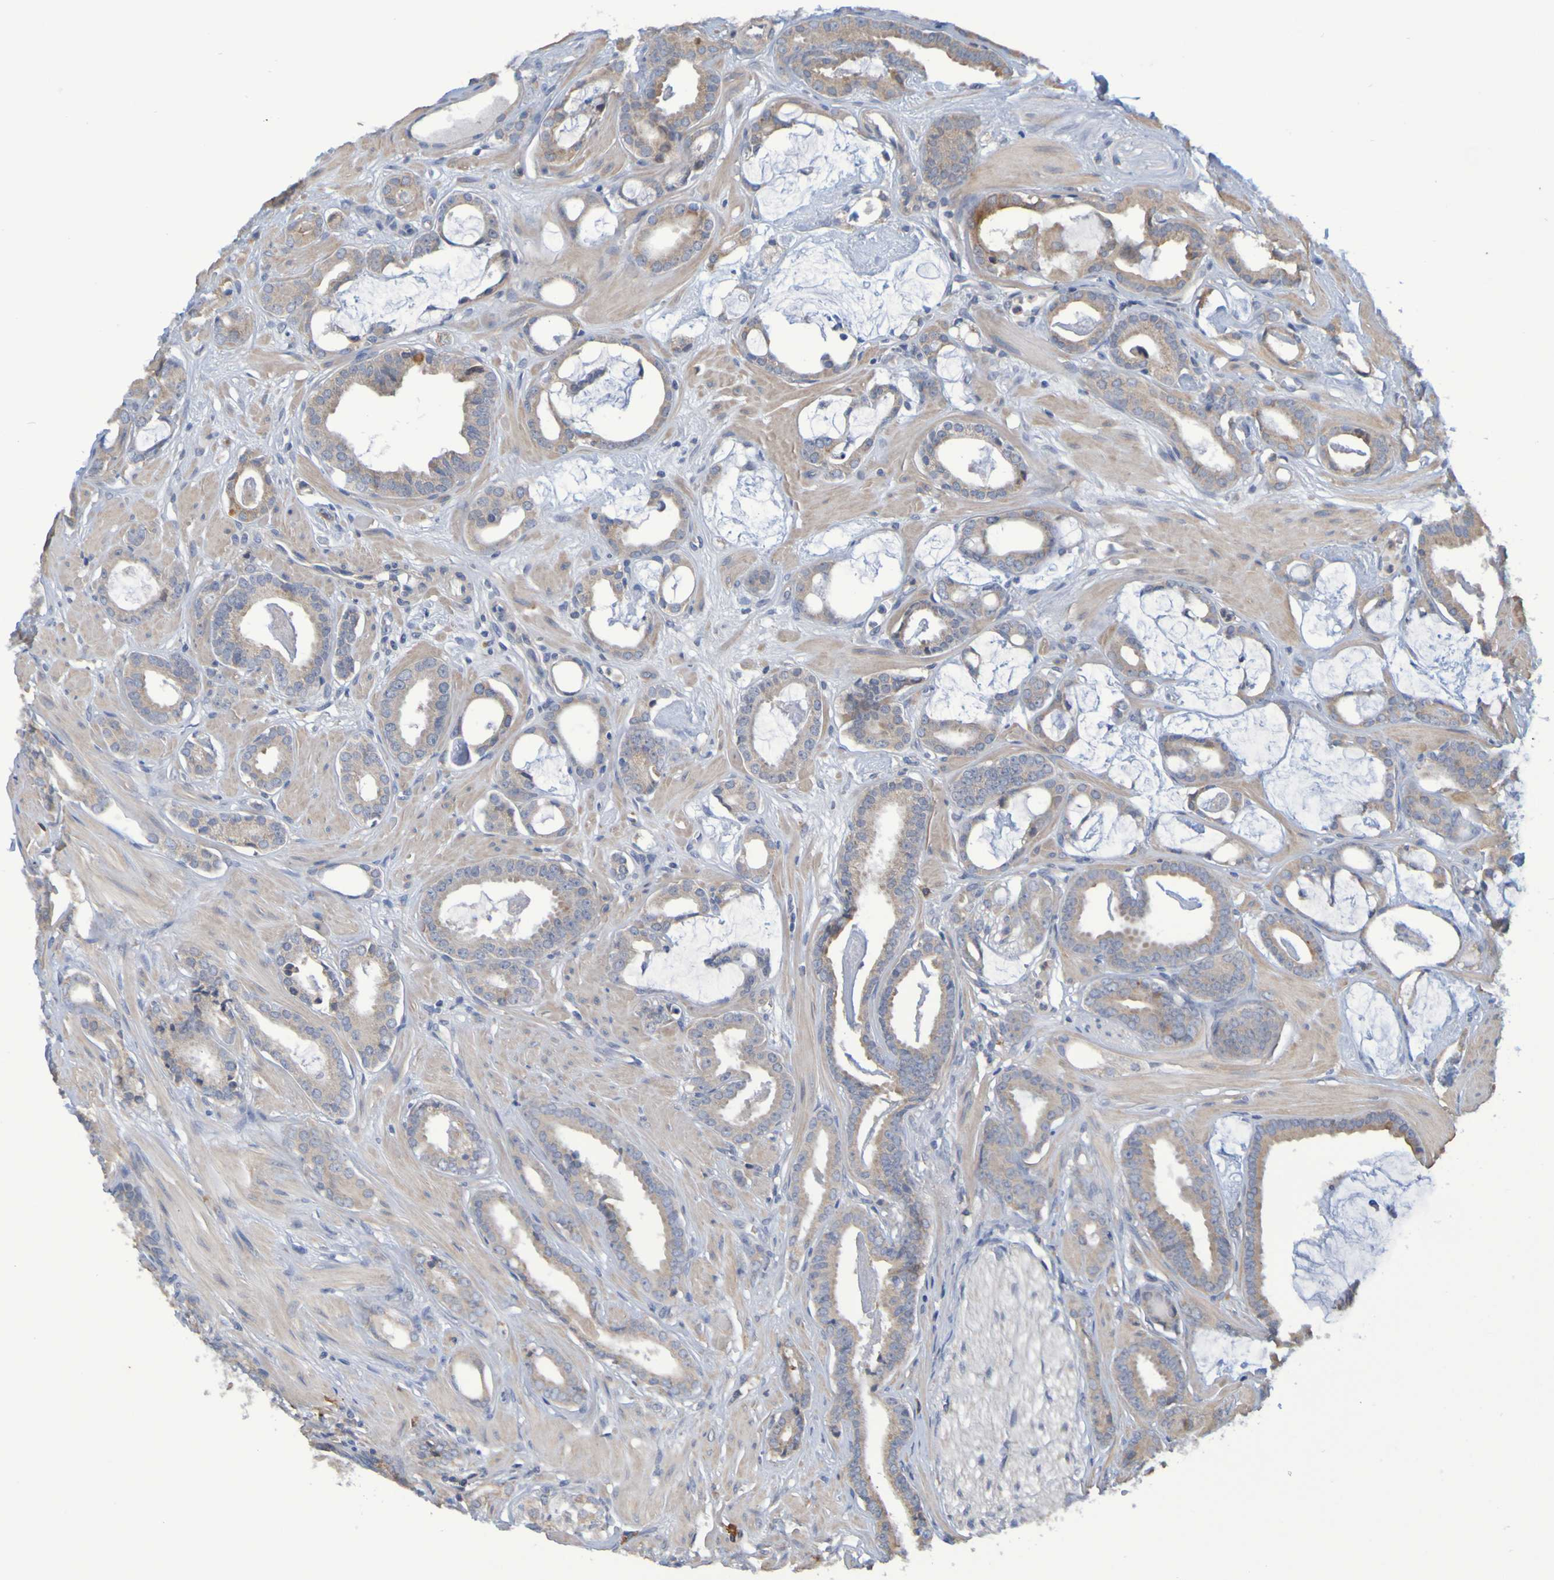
{"staining": {"intensity": "weak", "quantity": ">75%", "location": "cytoplasmic/membranous"}, "tissue": "prostate cancer", "cell_type": "Tumor cells", "image_type": "cancer", "snomed": [{"axis": "morphology", "description": "Adenocarcinoma, Low grade"}, {"axis": "topography", "description": "Prostate"}], "caption": "Weak cytoplasmic/membranous staining for a protein is identified in about >75% of tumor cells of low-grade adenocarcinoma (prostate) using IHC.", "gene": "CLDN18", "patient": {"sex": "male", "age": 53}}